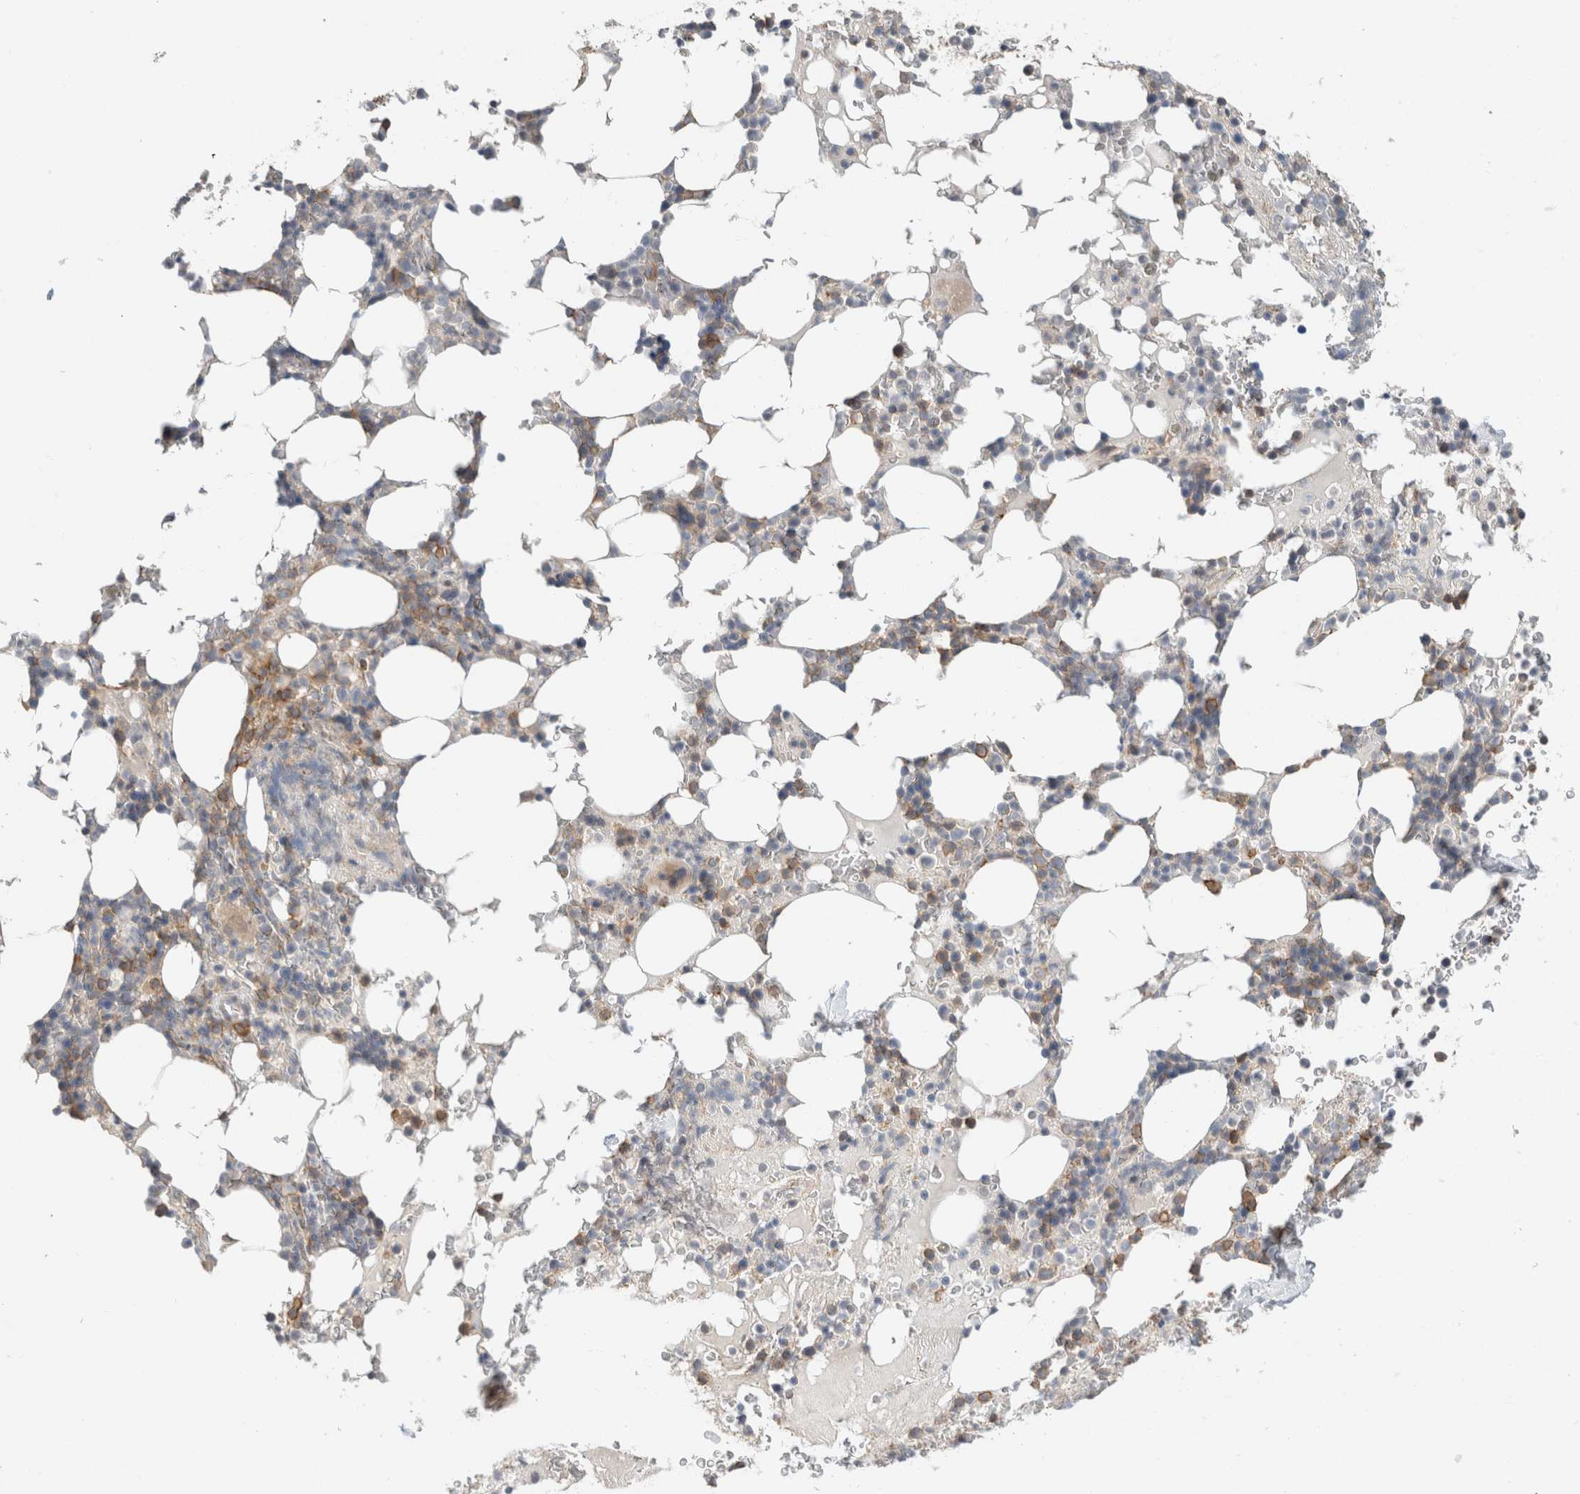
{"staining": {"intensity": "moderate", "quantity": "<25%", "location": "cytoplasmic/membranous"}, "tissue": "bone marrow", "cell_type": "Hematopoietic cells", "image_type": "normal", "snomed": [{"axis": "morphology", "description": "Normal tissue, NOS"}, {"axis": "topography", "description": "Bone marrow"}], "caption": "A high-resolution photomicrograph shows immunohistochemistry staining of benign bone marrow, which demonstrates moderate cytoplasmic/membranous expression in about <25% of hematopoietic cells.", "gene": "ERCC6L2", "patient": {"sex": "male", "age": 58}}